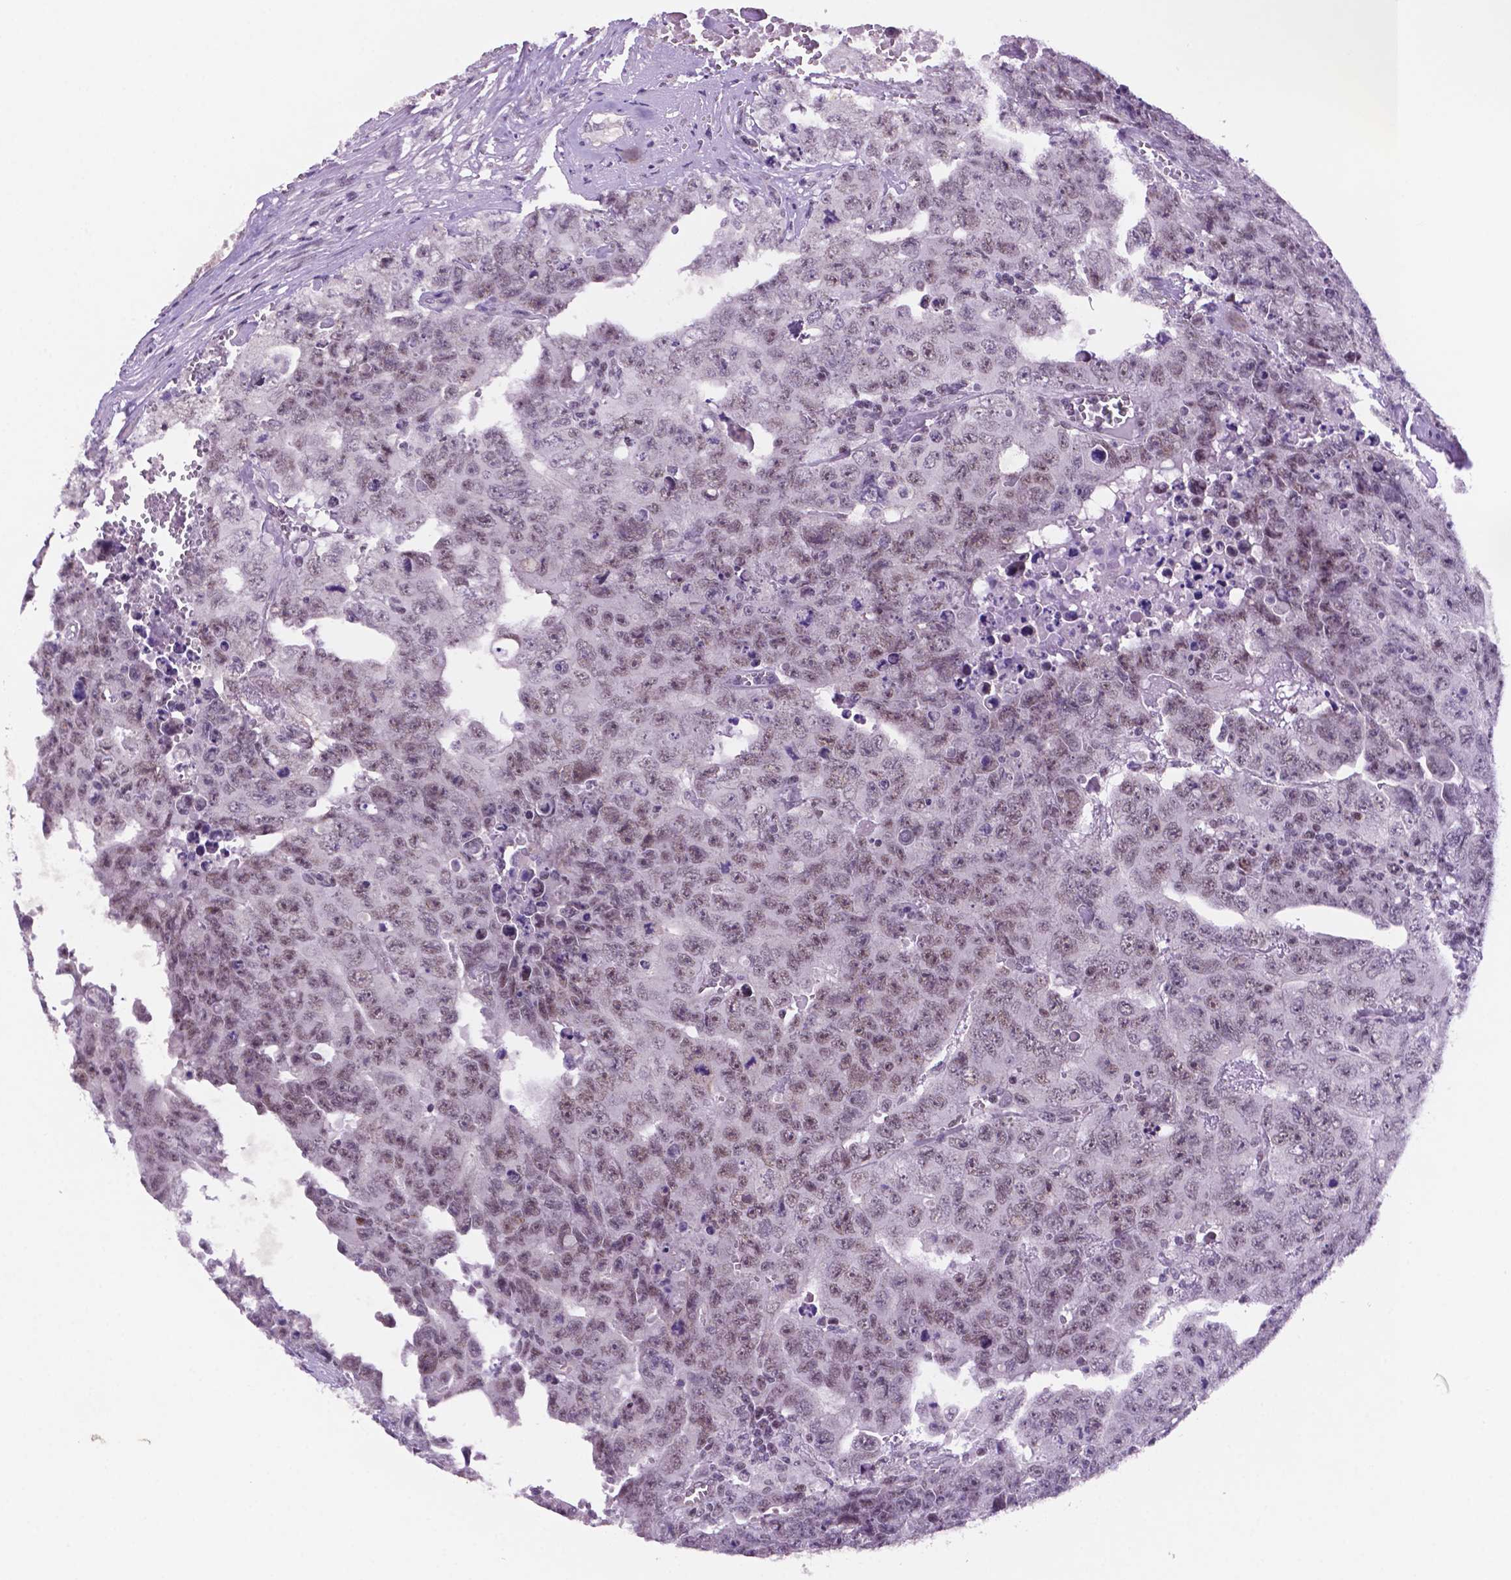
{"staining": {"intensity": "moderate", "quantity": "<25%", "location": "nuclear"}, "tissue": "testis cancer", "cell_type": "Tumor cells", "image_type": "cancer", "snomed": [{"axis": "morphology", "description": "Carcinoma, Embryonal, NOS"}, {"axis": "topography", "description": "Testis"}], "caption": "Immunohistochemistry micrograph of testis cancer (embryonal carcinoma) stained for a protein (brown), which shows low levels of moderate nuclear expression in about <25% of tumor cells.", "gene": "NCOR1", "patient": {"sex": "male", "age": 24}}